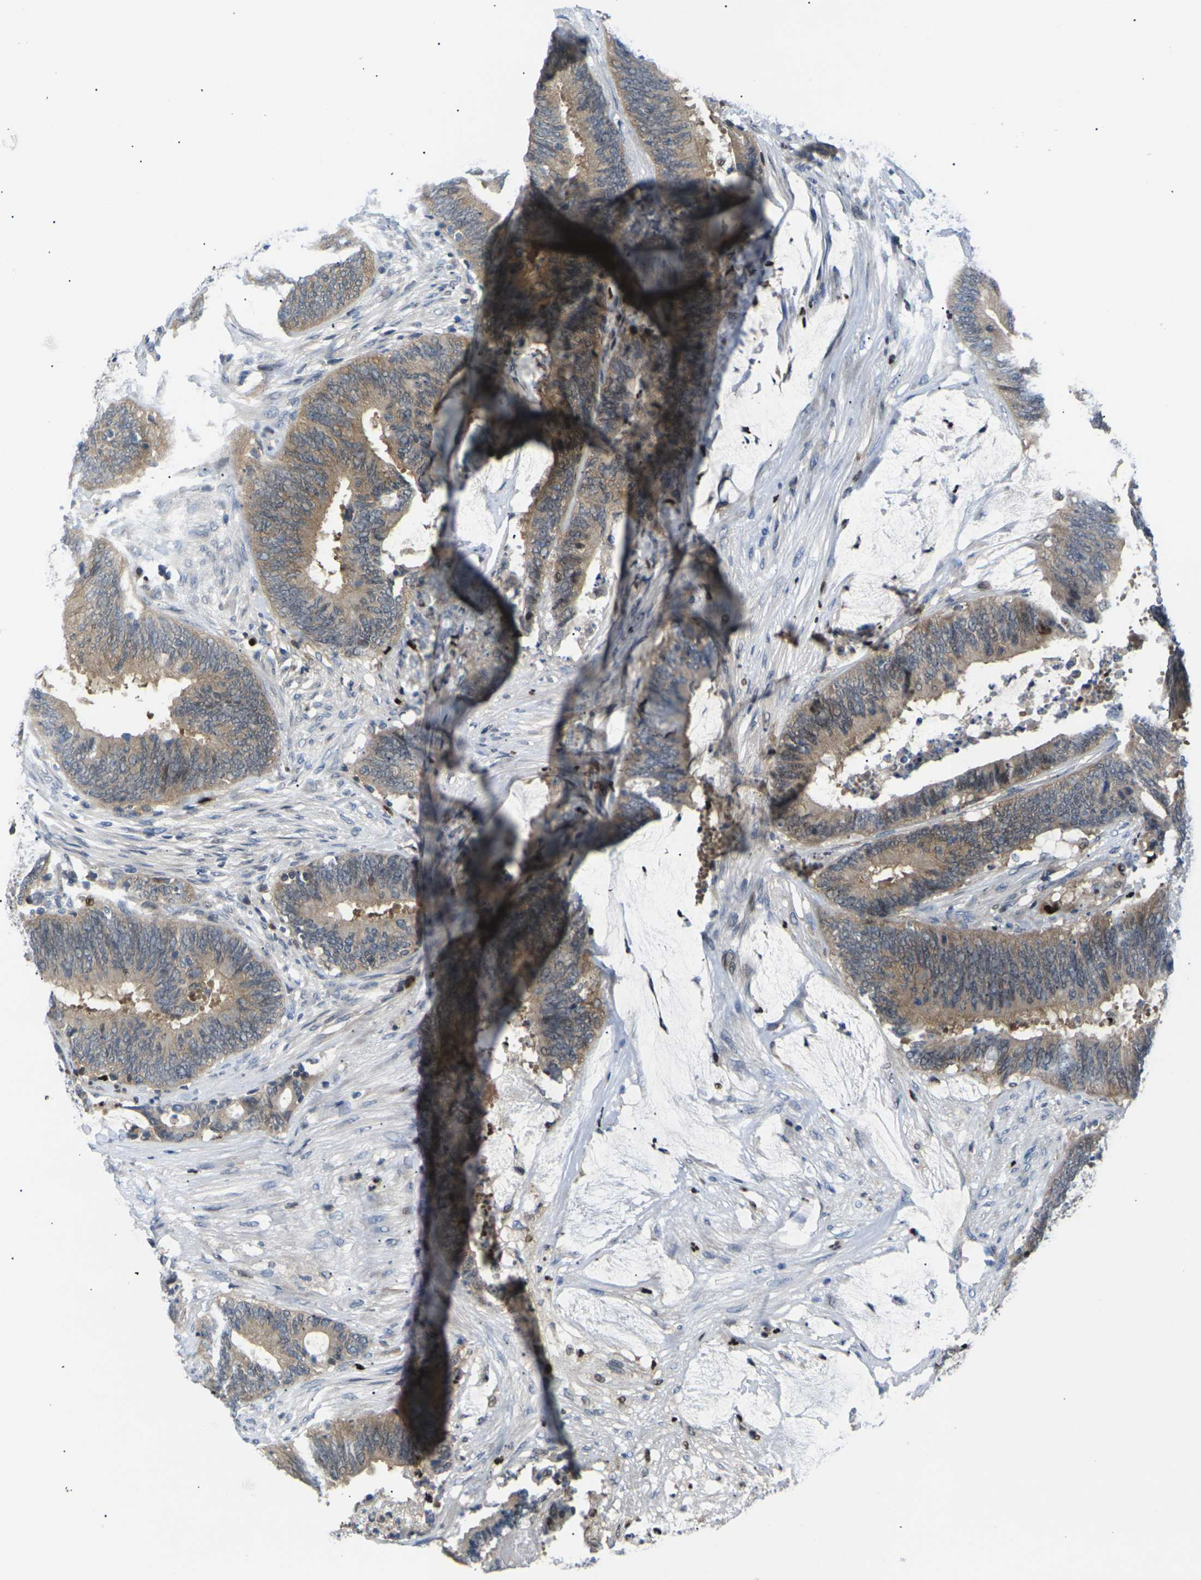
{"staining": {"intensity": "moderate", "quantity": ">75%", "location": "cytoplasmic/membranous"}, "tissue": "colorectal cancer", "cell_type": "Tumor cells", "image_type": "cancer", "snomed": [{"axis": "morphology", "description": "Adenocarcinoma, NOS"}, {"axis": "topography", "description": "Rectum"}], "caption": "A micrograph showing moderate cytoplasmic/membranous positivity in about >75% of tumor cells in colorectal cancer, as visualized by brown immunohistochemical staining.", "gene": "RPS6KA3", "patient": {"sex": "female", "age": 66}}